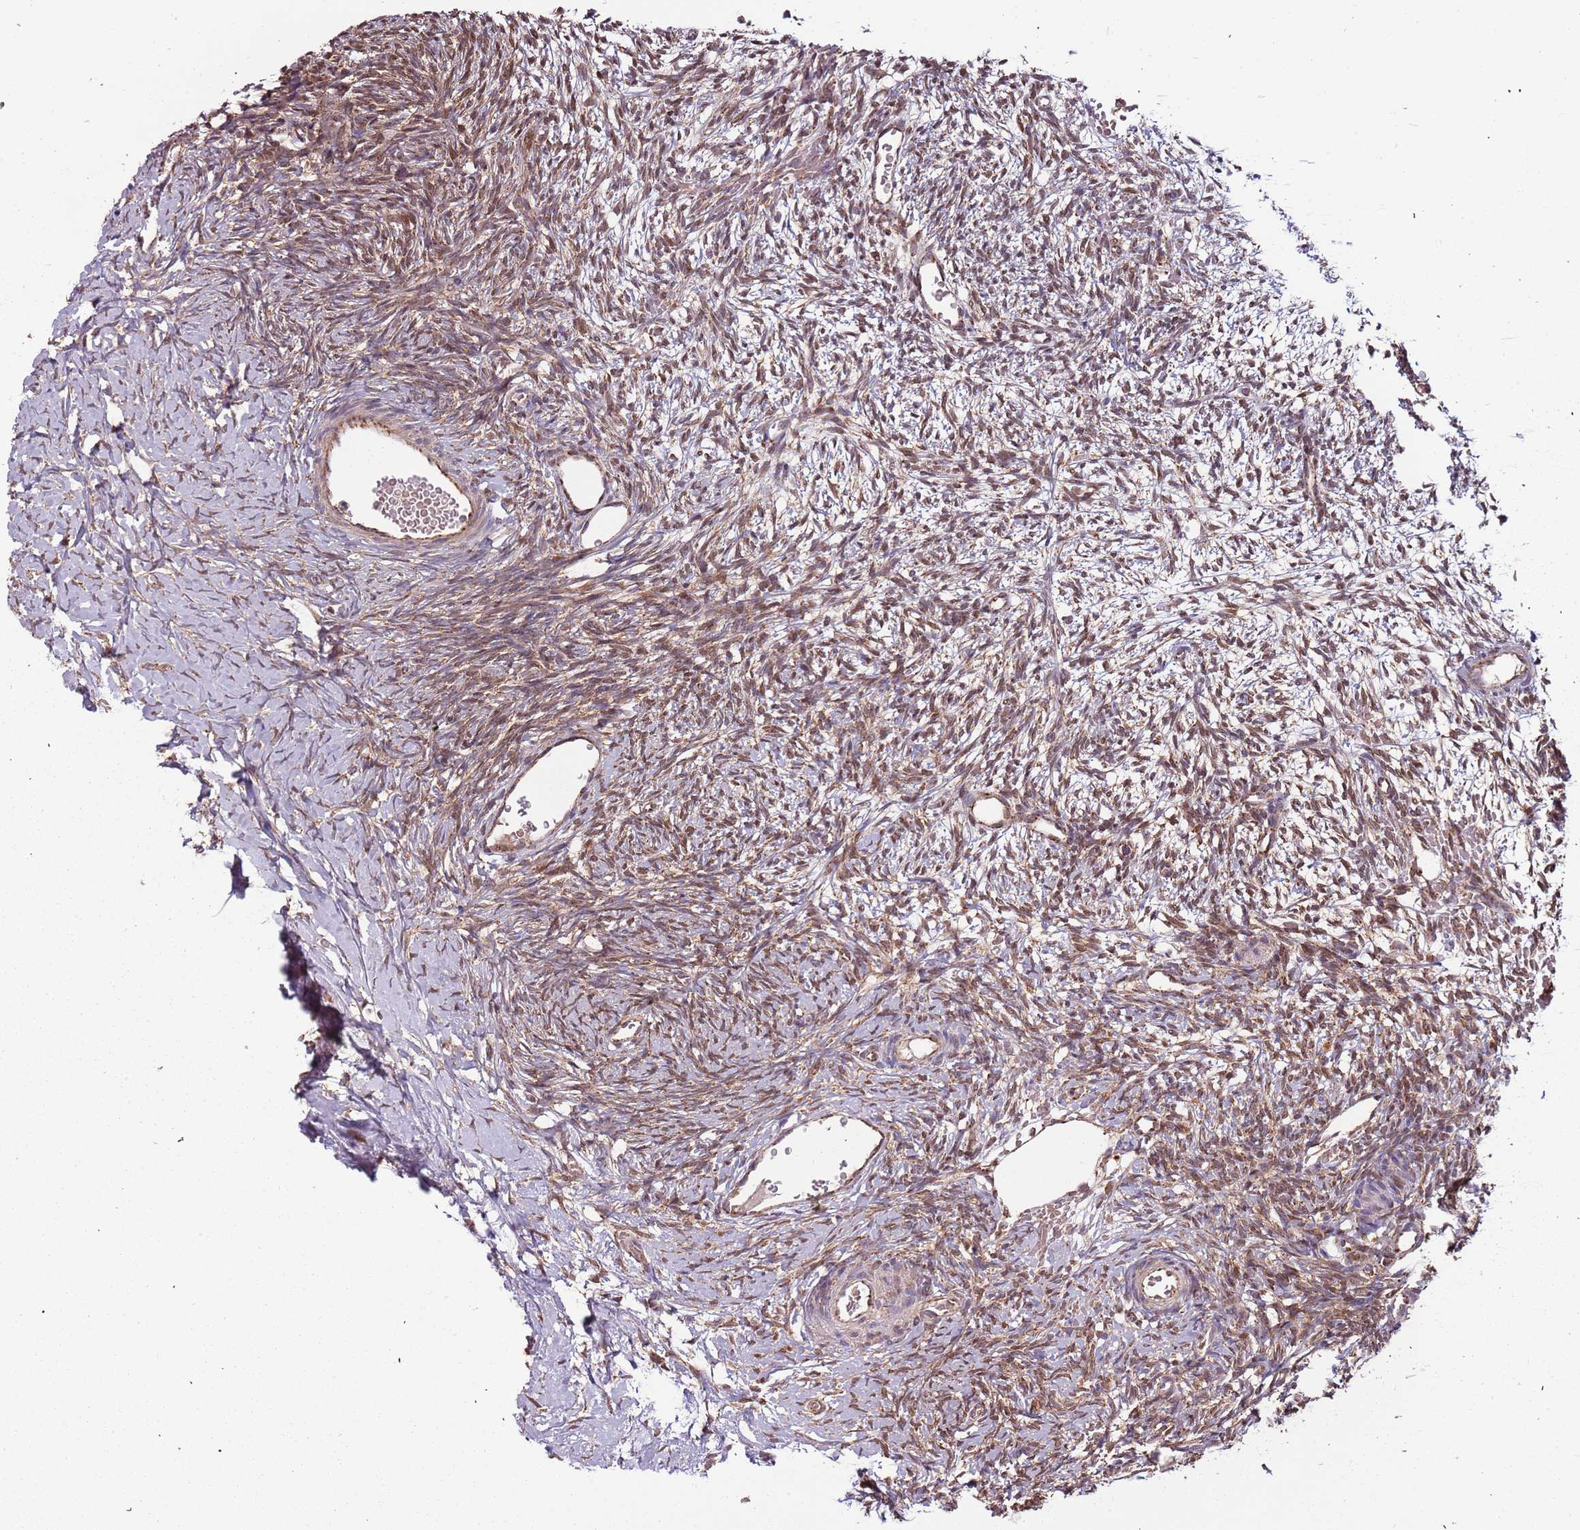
{"staining": {"intensity": "moderate", "quantity": "25%-75%", "location": "cytoplasmic/membranous,nuclear"}, "tissue": "ovary", "cell_type": "Ovarian stroma cells", "image_type": "normal", "snomed": [{"axis": "morphology", "description": "Normal tissue, NOS"}, {"axis": "topography", "description": "Ovary"}], "caption": "Immunohistochemical staining of unremarkable ovary demonstrates moderate cytoplasmic/membranous,nuclear protein positivity in approximately 25%-75% of ovarian stroma cells. The protein is shown in brown color, while the nuclei are stained blue.", "gene": "IL17RD", "patient": {"sex": "female", "age": 39}}